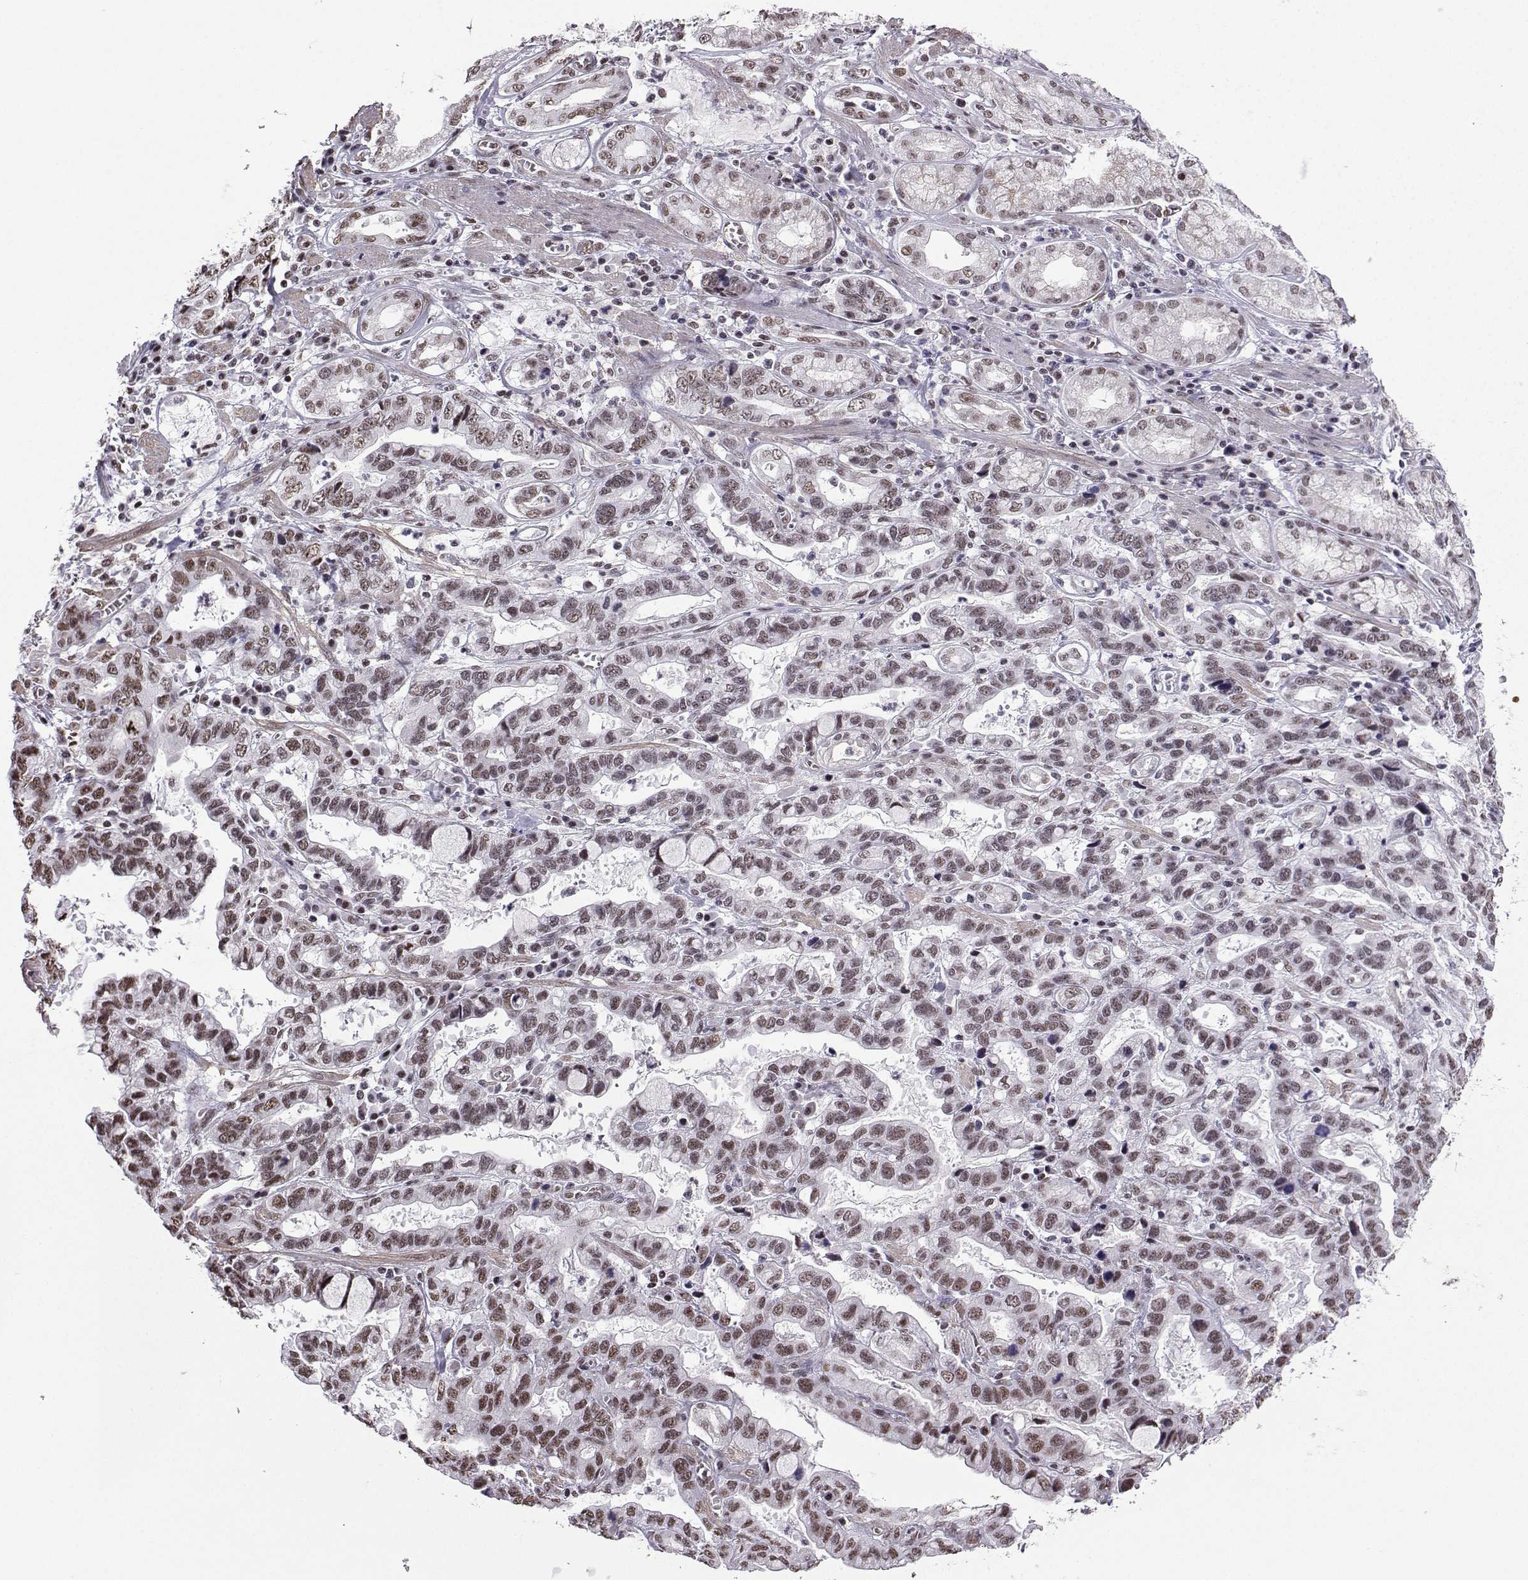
{"staining": {"intensity": "weak", "quantity": ">75%", "location": "nuclear"}, "tissue": "stomach cancer", "cell_type": "Tumor cells", "image_type": "cancer", "snomed": [{"axis": "morphology", "description": "Adenocarcinoma, NOS"}, {"axis": "topography", "description": "Stomach, lower"}], "caption": "Human stomach cancer (adenocarcinoma) stained for a protein (brown) displays weak nuclear positive positivity in approximately >75% of tumor cells.", "gene": "CCNK", "patient": {"sex": "female", "age": 76}}